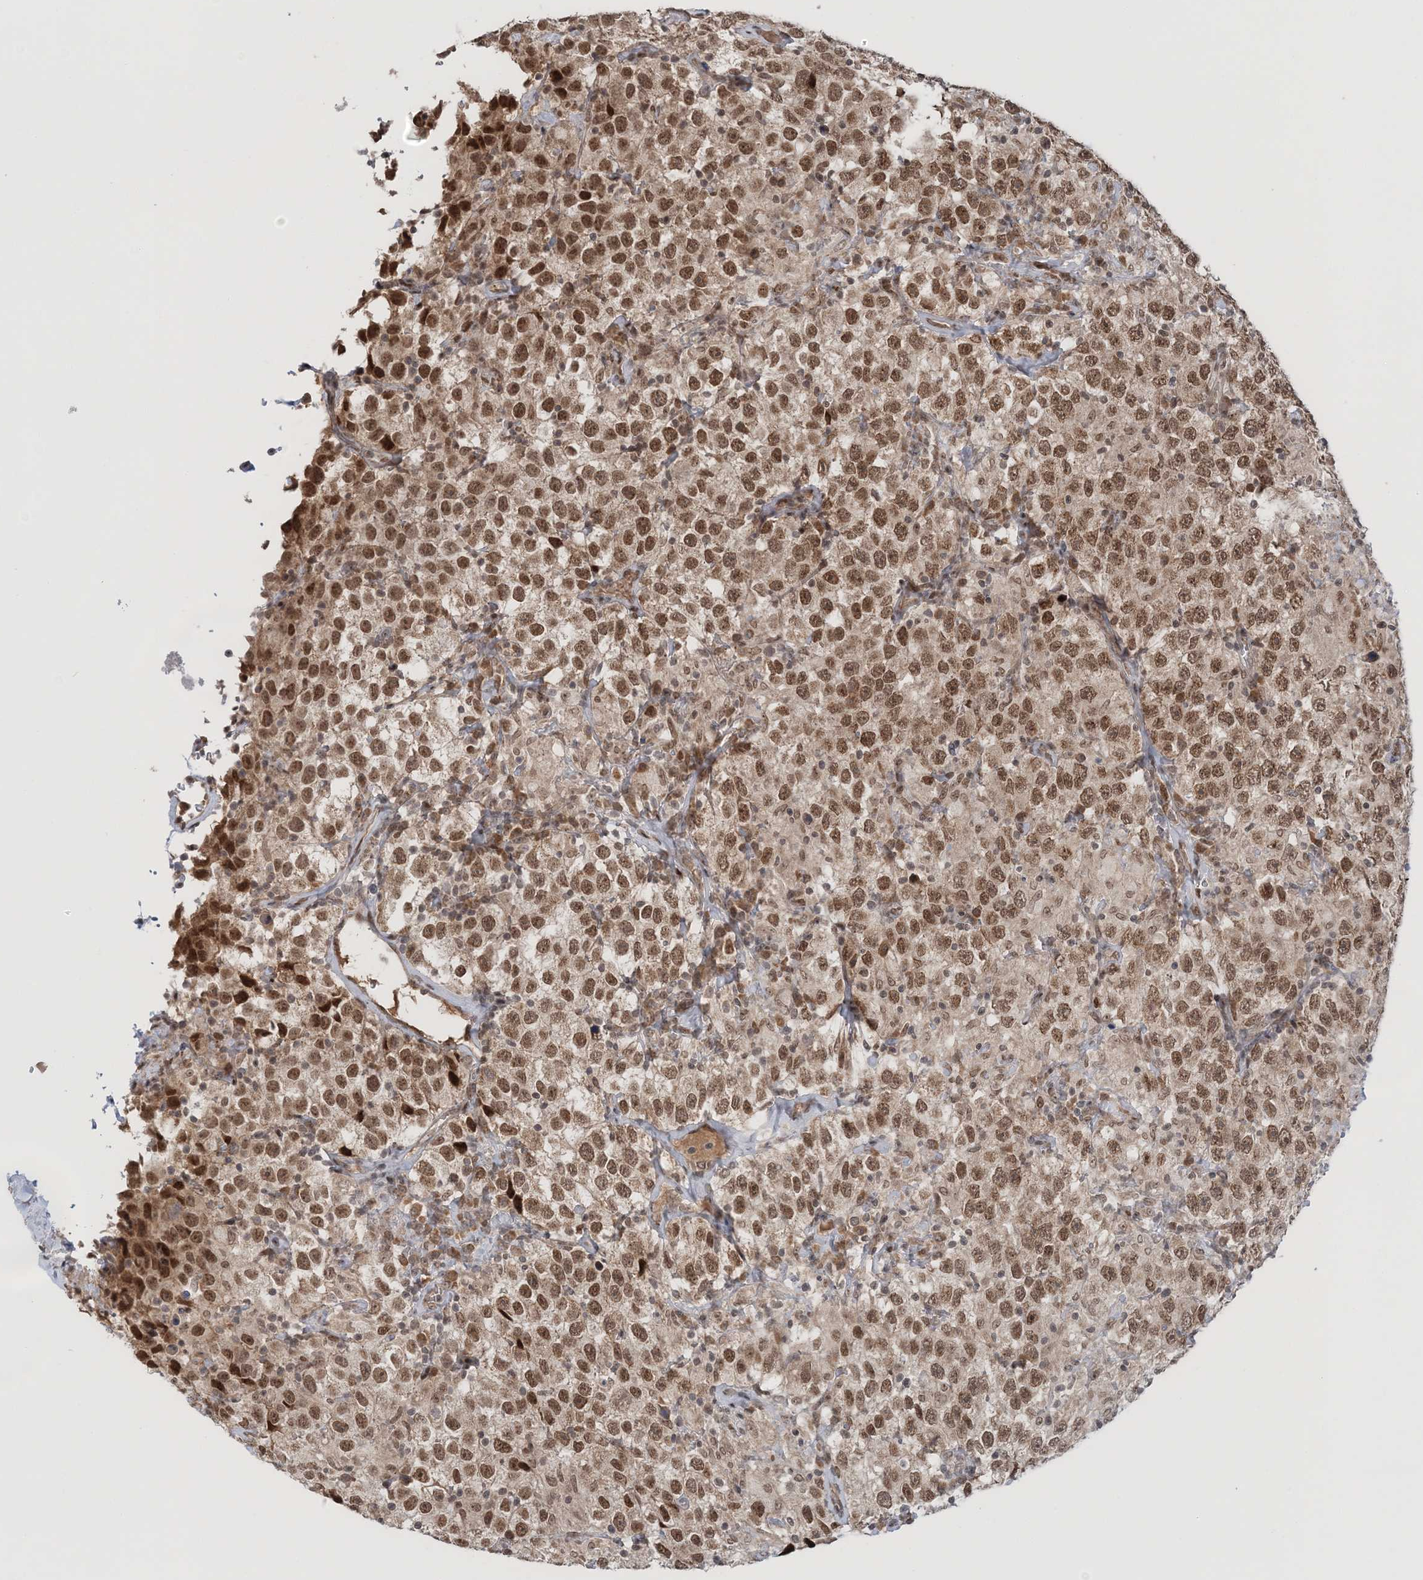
{"staining": {"intensity": "moderate", "quantity": ">75%", "location": "nuclear"}, "tissue": "testis cancer", "cell_type": "Tumor cells", "image_type": "cancer", "snomed": [{"axis": "morphology", "description": "Seminoma, NOS"}, {"axis": "topography", "description": "Testis"}], "caption": "Brown immunohistochemical staining in human testis cancer reveals moderate nuclear expression in approximately >75% of tumor cells.", "gene": "NOA1", "patient": {"sex": "male", "age": 41}}